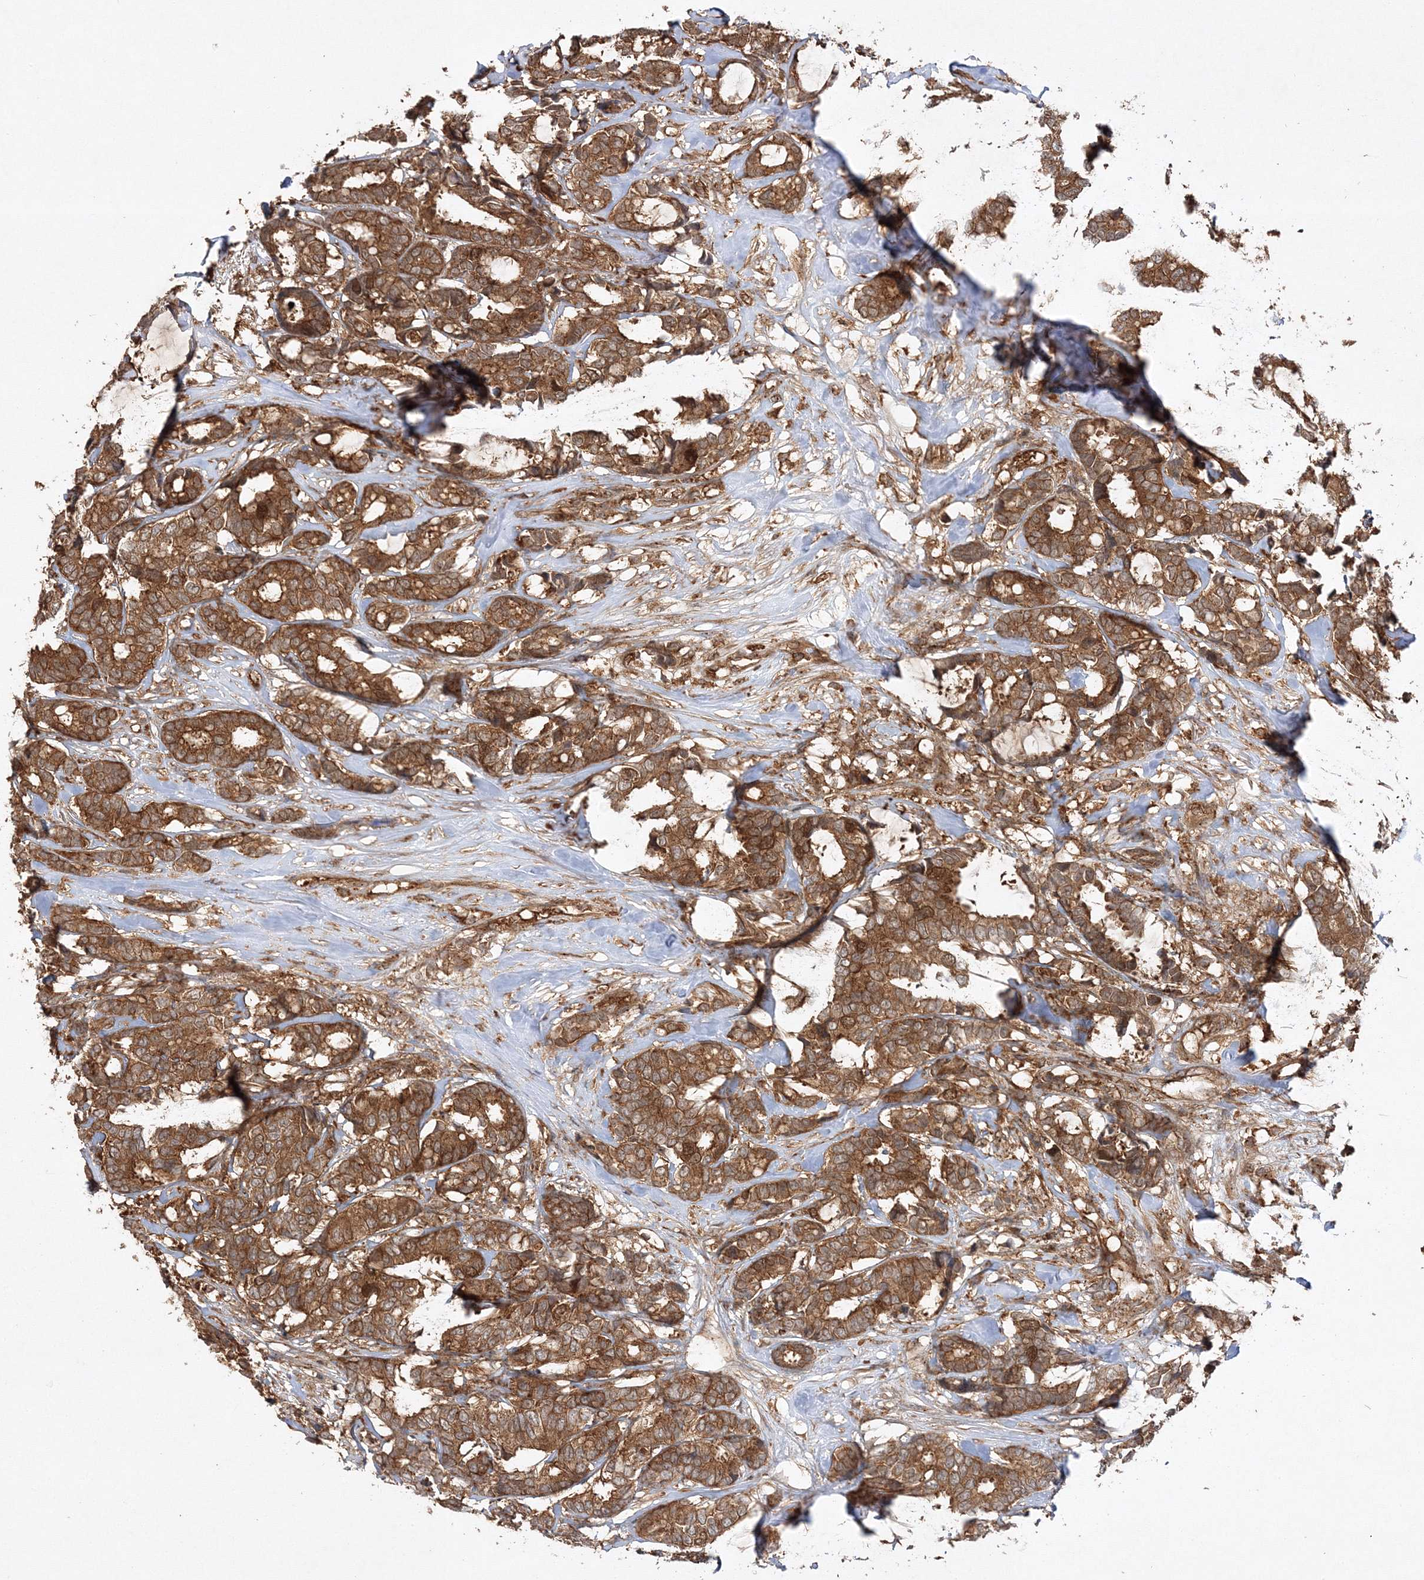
{"staining": {"intensity": "strong", "quantity": ">75%", "location": "cytoplasmic/membranous"}, "tissue": "breast cancer", "cell_type": "Tumor cells", "image_type": "cancer", "snomed": [{"axis": "morphology", "description": "Duct carcinoma"}, {"axis": "topography", "description": "Breast"}], "caption": "A brown stain shows strong cytoplasmic/membranous positivity of a protein in breast infiltrating ductal carcinoma tumor cells. The staining is performed using DAB brown chromogen to label protein expression. The nuclei are counter-stained blue using hematoxylin.", "gene": "WDR37", "patient": {"sex": "female", "age": 87}}